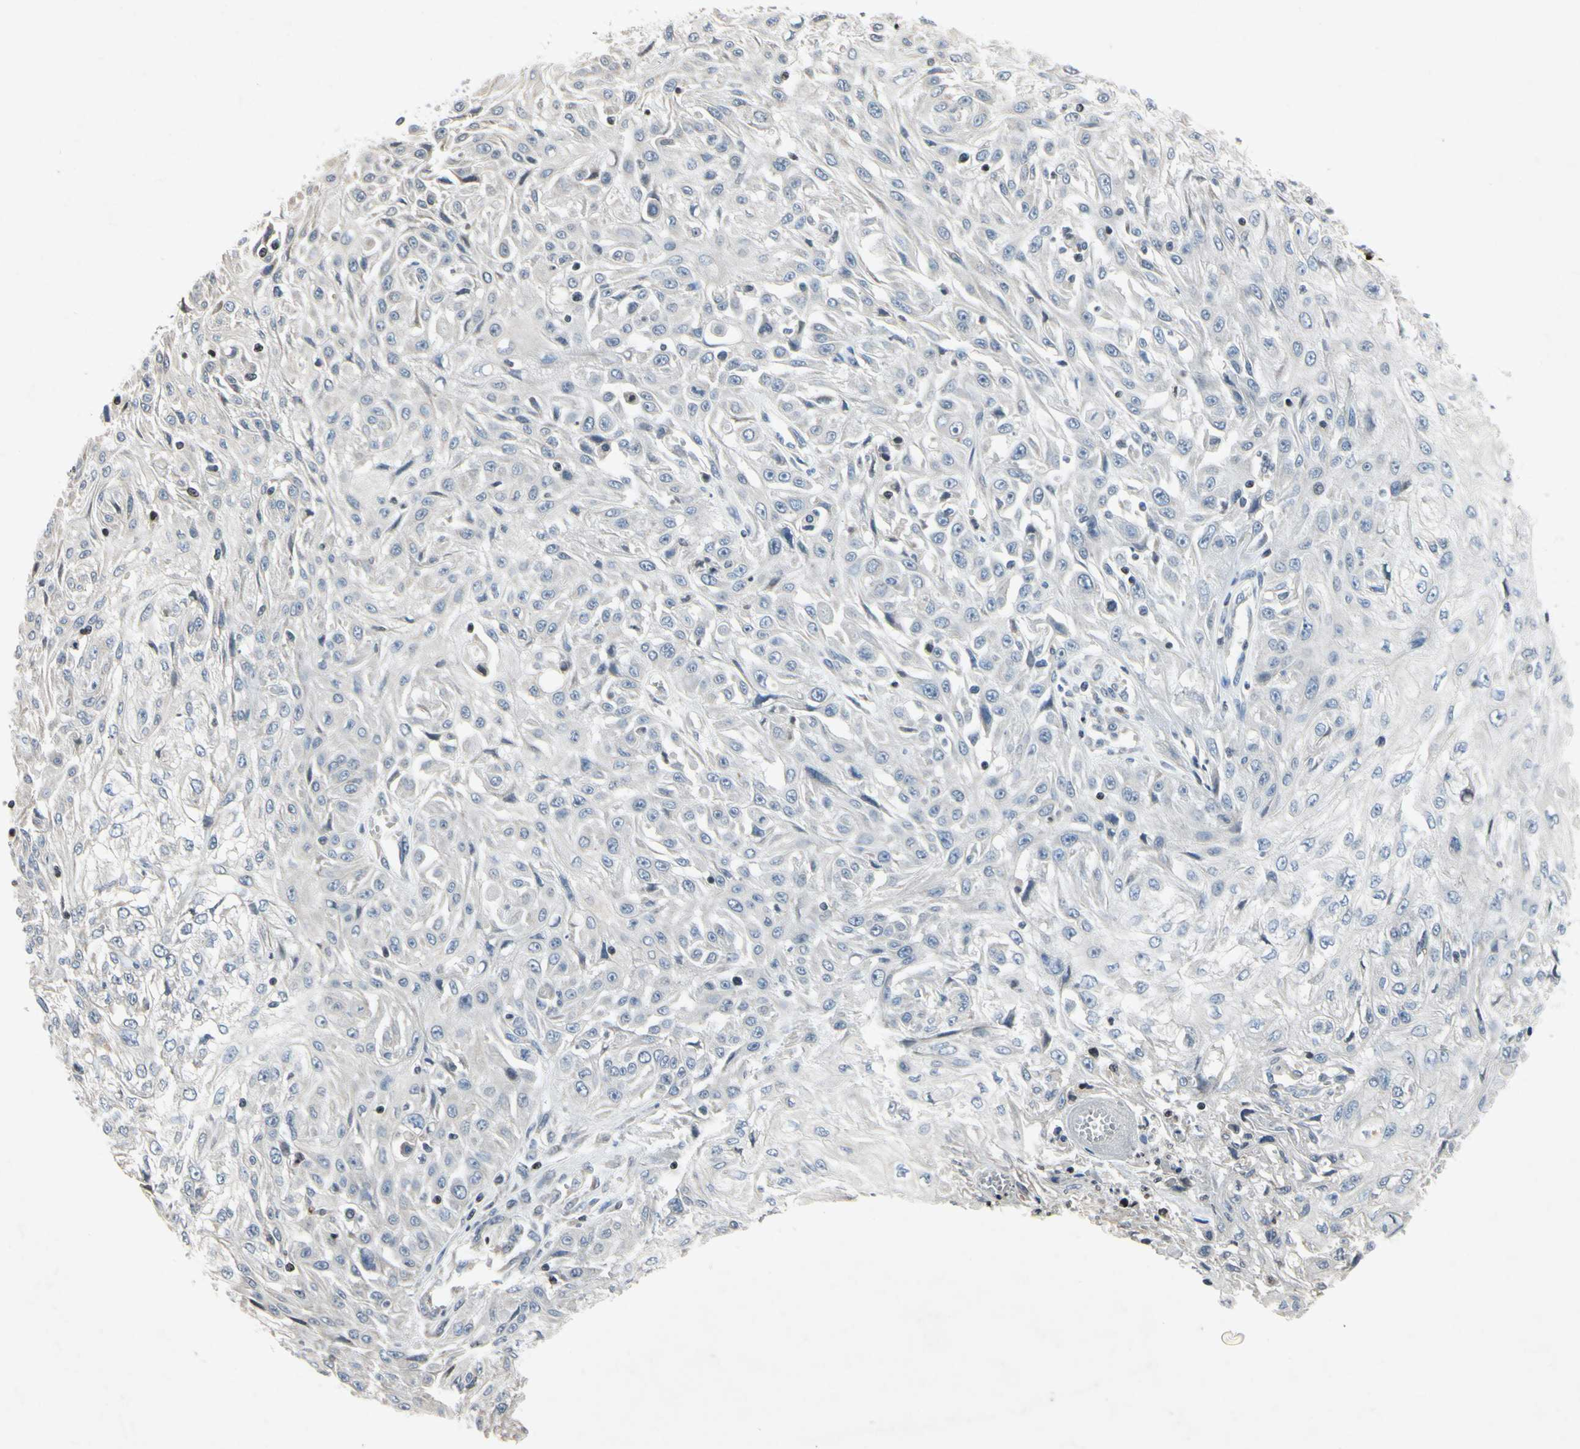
{"staining": {"intensity": "negative", "quantity": "none", "location": "none"}, "tissue": "skin cancer", "cell_type": "Tumor cells", "image_type": "cancer", "snomed": [{"axis": "morphology", "description": "Squamous cell carcinoma, NOS"}, {"axis": "morphology", "description": "Squamous cell carcinoma, metastatic, NOS"}, {"axis": "topography", "description": "Skin"}, {"axis": "topography", "description": "Lymph node"}], "caption": "IHC image of human metastatic squamous cell carcinoma (skin) stained for a protein (brown), which displays no staining in tumor cells. (Immunohistochemistry (ihc), brightfield microscopy, high magnification).", "gene": "ARG1", "patient": {"sex": "male", "age": 75}}